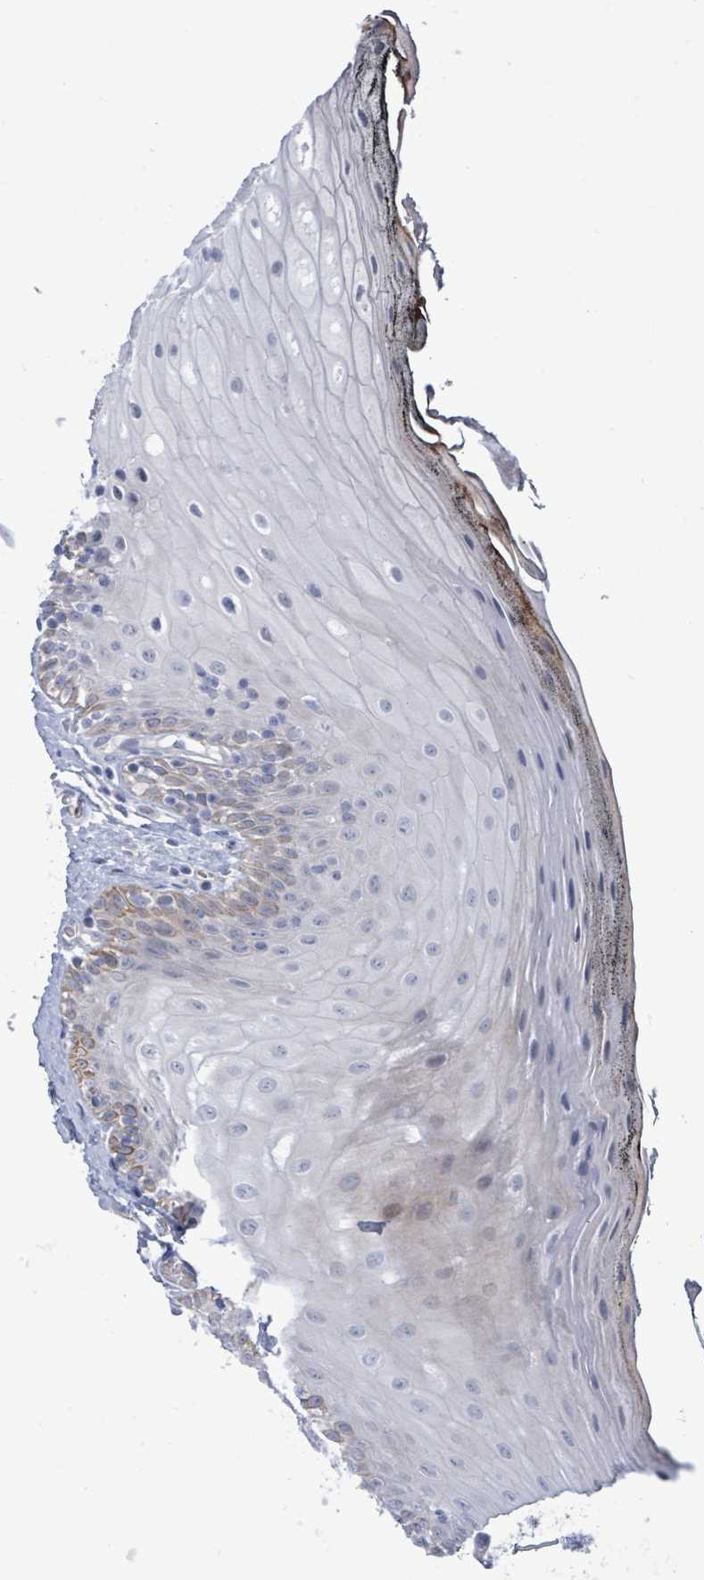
{"staining": {"intensity": "negative", "quantity": "none", "location": "none"}, "tissue": "oral mucosa", "cell_type": "Squamous epithelial cells", "image_type": "normal", "snomed": [{"axis": "morphology", "description": "Normal tissue, NOS"}, {"axis": "morphology", "description": "Squamous cell carcinoma, NOS"}, {"axis": "topography", "description": "Oral tissue"}, {"axis": "topography", "description": "Head-Neck"}], "caption": "This is an immunohistochemistry image of unremarkable human oral mucosa. There is no expression in squamous epithelial cells.", "gene": "CT45A10", "patient": {"sex": "female", "age": 81}}